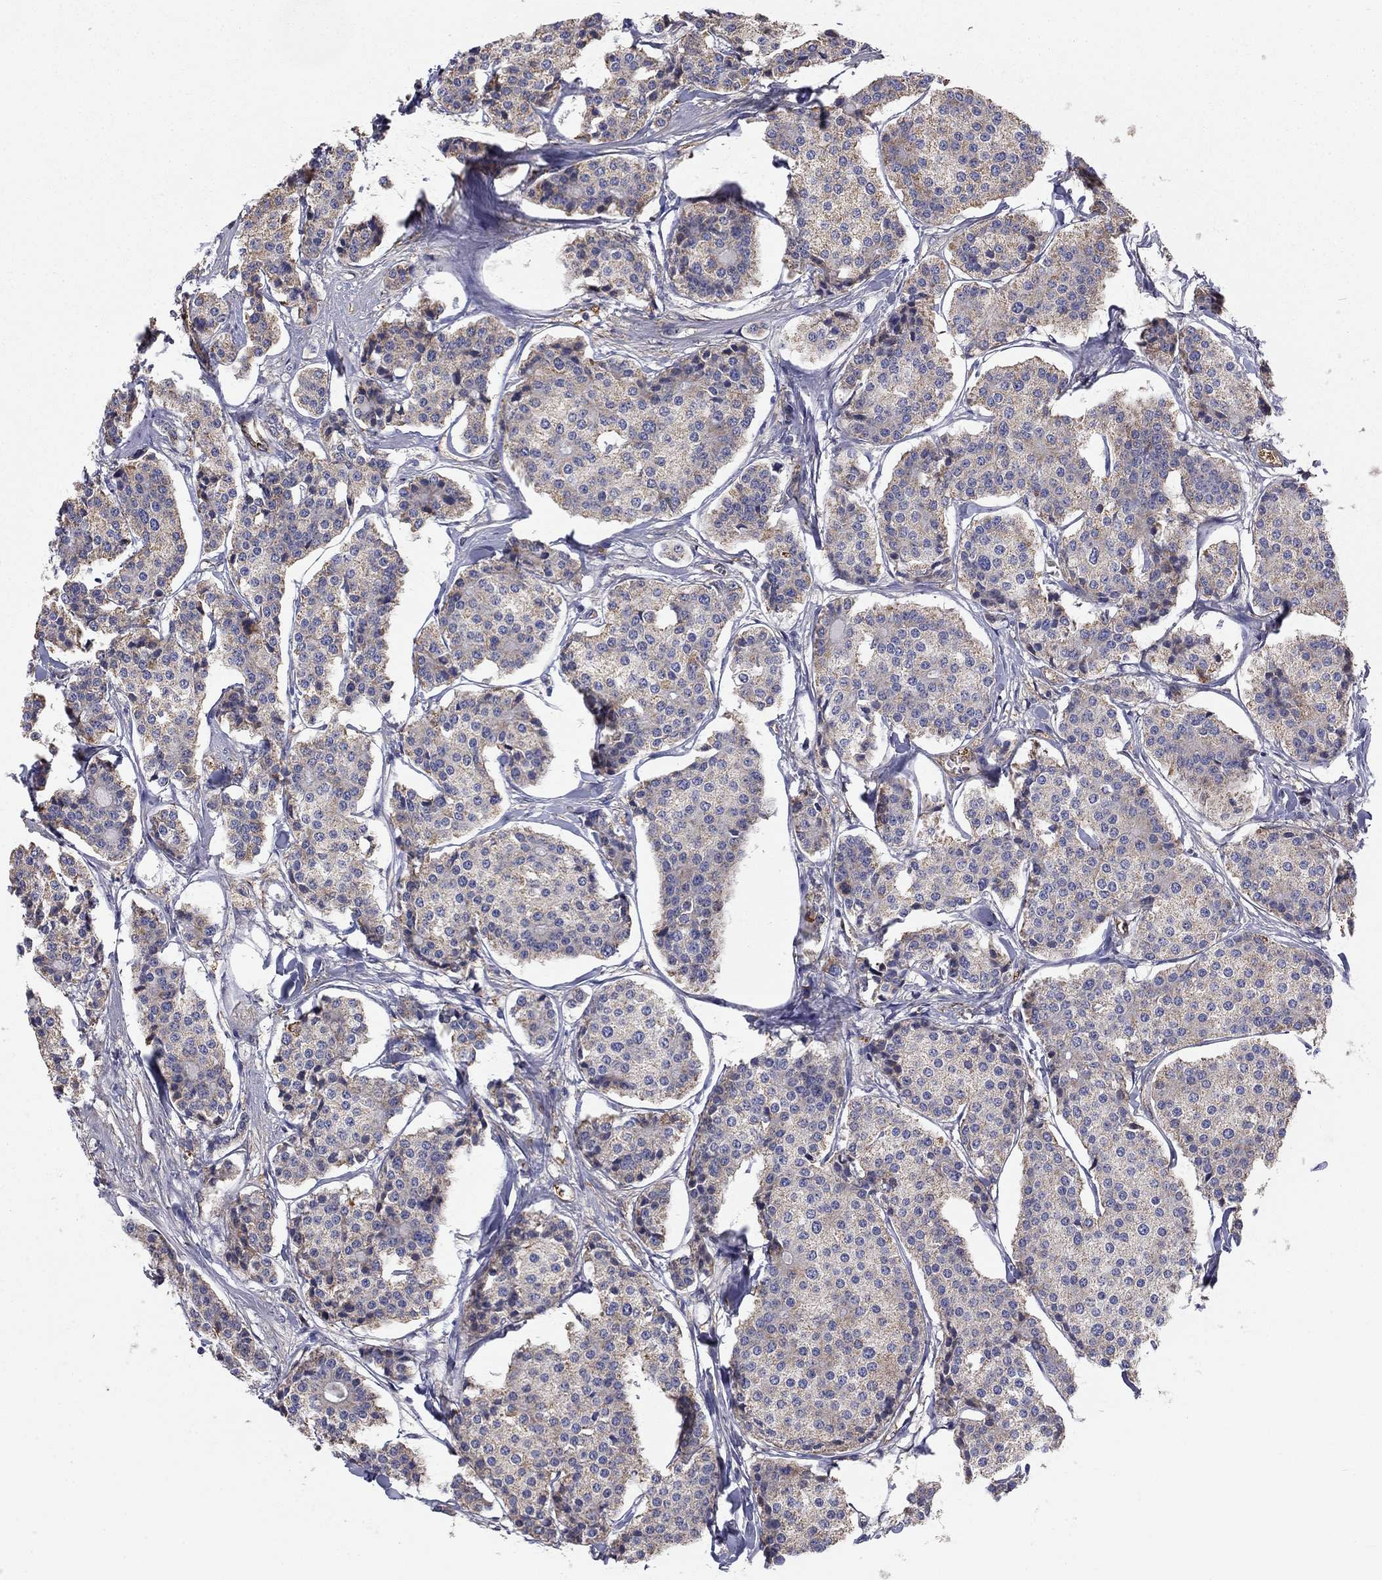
{"staining": {"intensity": "weak", "quantity": "<25%", "location": "cytoplasmic/membranous"}, "tissue": "carcinoid", "cell_type": "Tumor cells", "image_type": "cancer", "snomed": [{"axis": "morphology", "description": "Carcinoid, malignant, NOS"}, {"axis": "topography", "description": "Small intestine"}], "caption": "Immunohistochemistry (IHC) micrograph of neoplastic tissue: human carcinoid stained with DAB displays no significant protein expression in tumor cells.", "gene": "EMP2", "patient": {"sex": "female", "age": 65}}